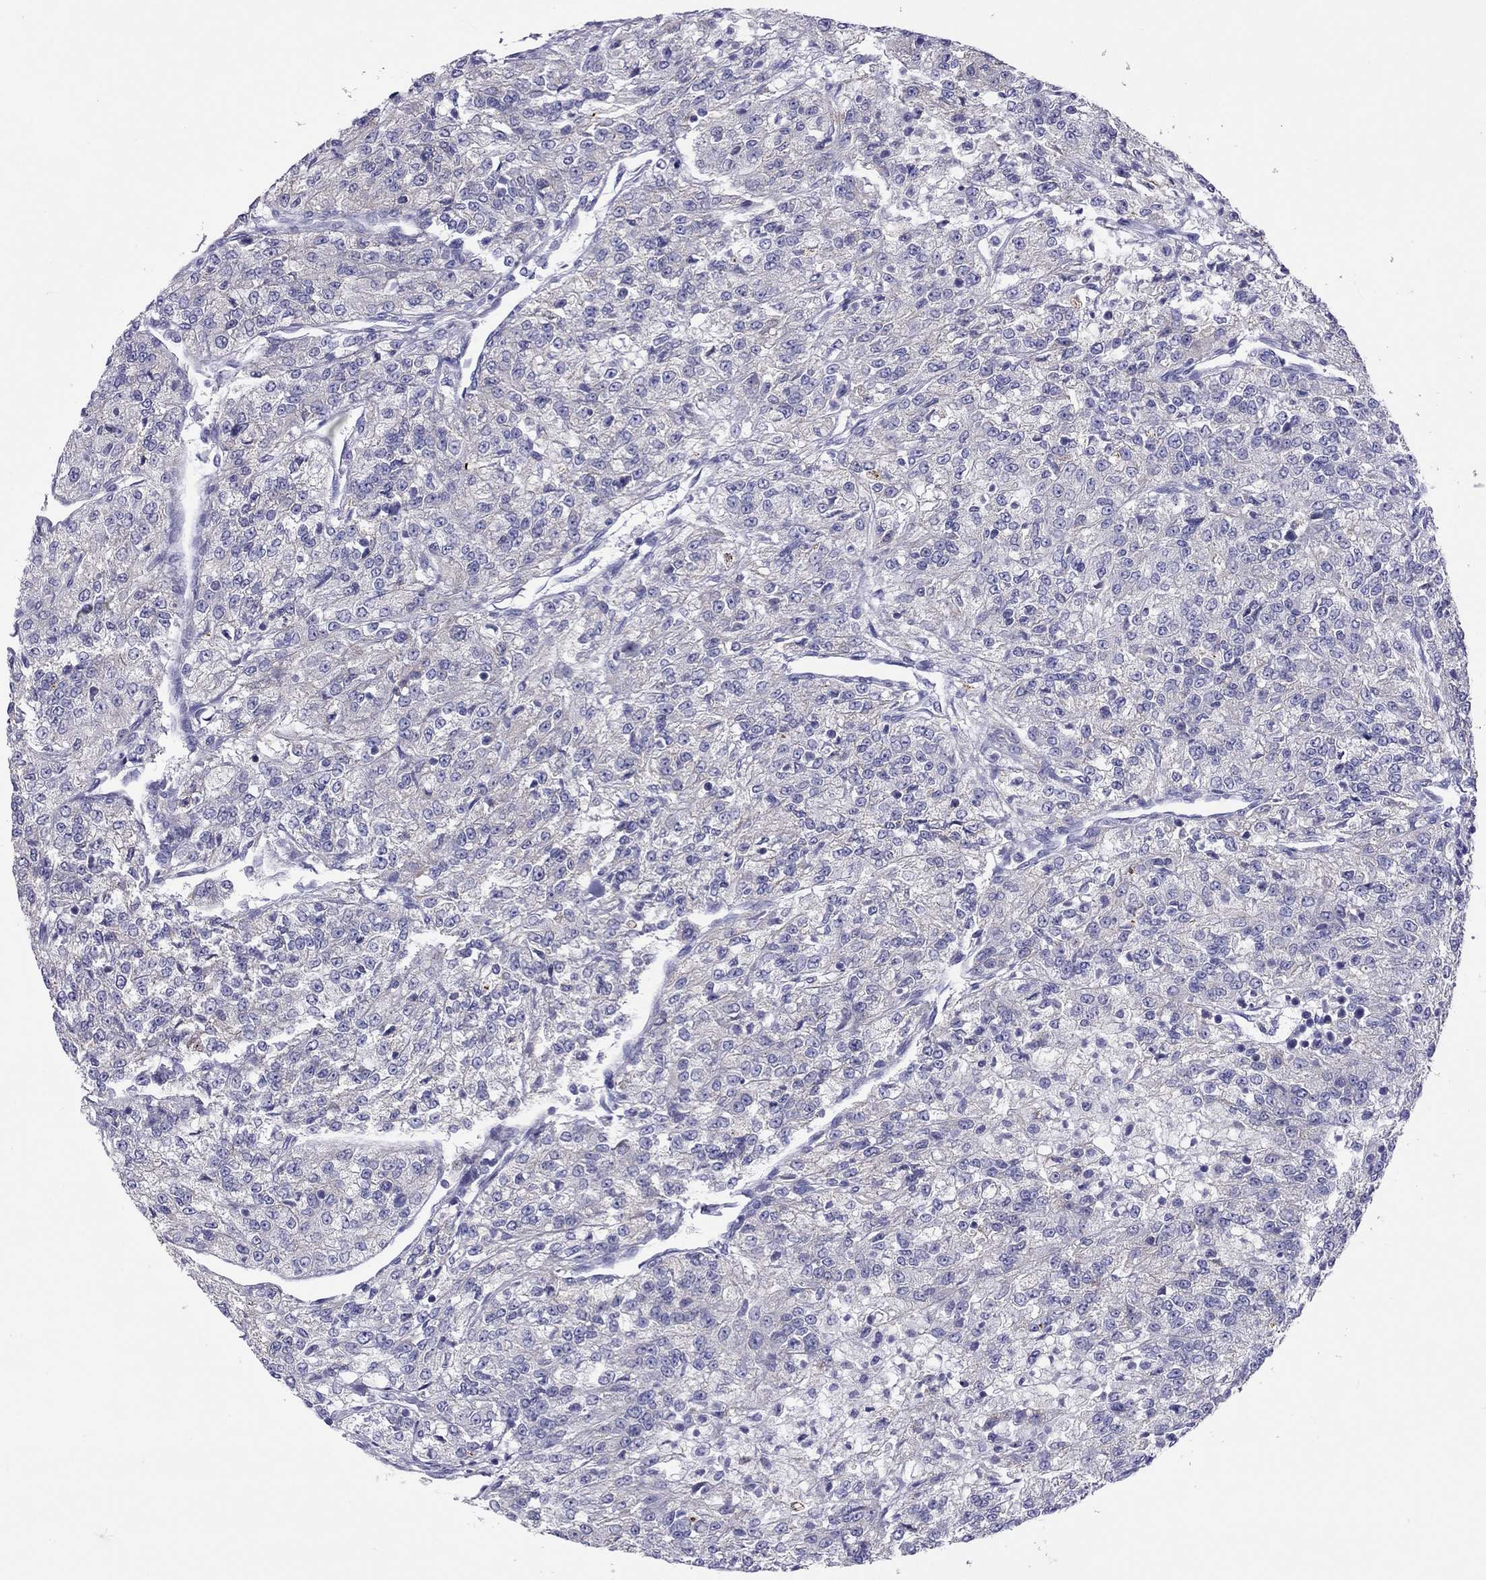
{"staining": {"intensity": "negative", "quantity": "none", "location": "none"}, "tissue": "renal cancer", "cell_type": "Tumor cells", "image_type": "cancer", "snomed": [{"axis": "morphology", "description": "Adenocarcinoma, NOS"}, {"axis": "topography", "description": "Kidney"}], "caption": "Immunohistochemical staining of adenocarcinoma (renal) shows no significant expression in tumor cells. (Stains: DAB IHC with hematoxylin counter stain, Microscopy: brightfield microscopy at high magnification).", "gene": "COL9A1", "patient": {"sex": "female", "age": 63}}